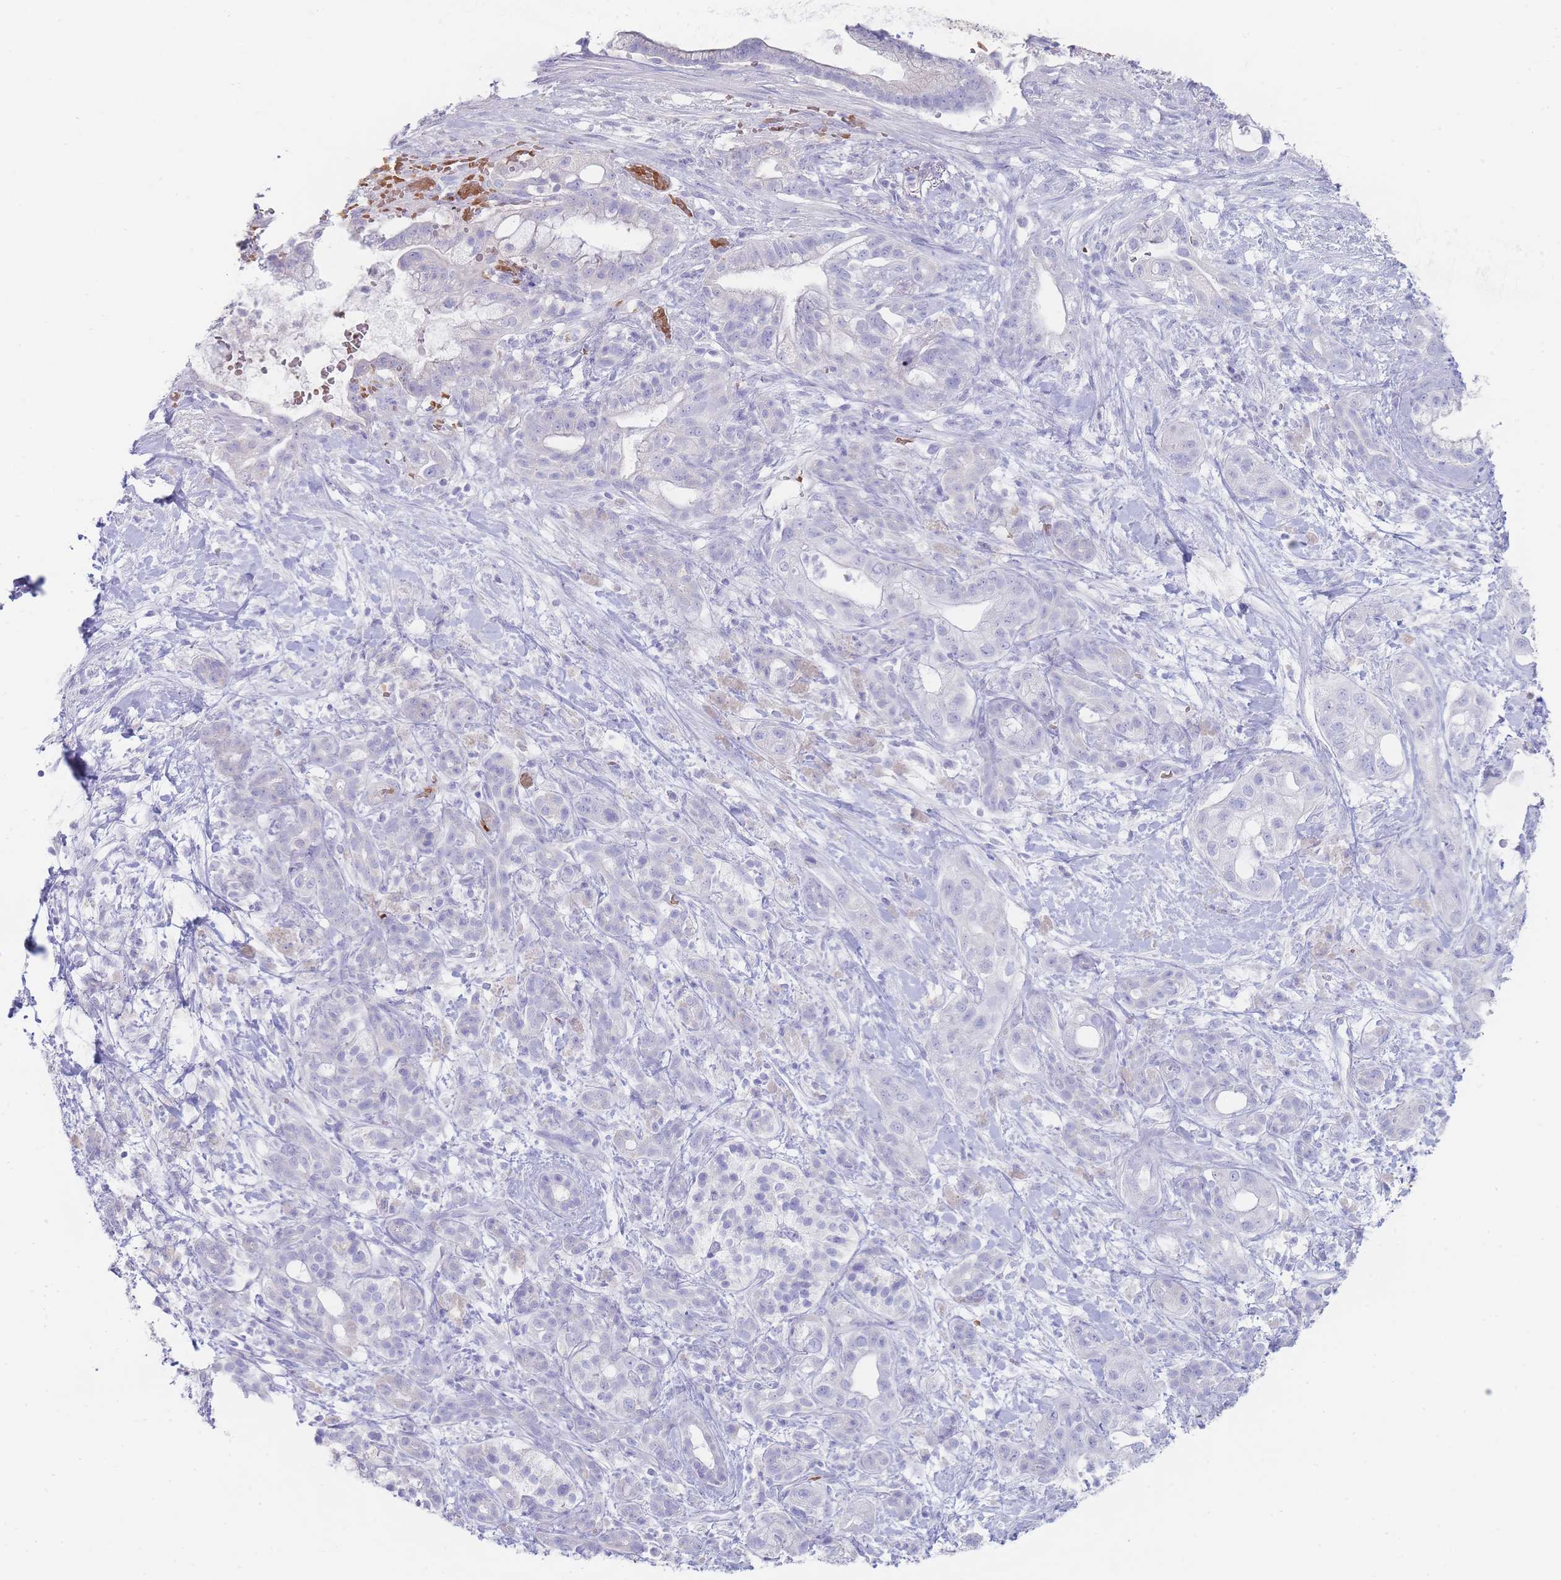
{"staining": {"intensity": "negative", "quantity": "none", "location": "none"}, "tissue": "pancreatic cancer", "cell_type": "Tumor cells", "image_type": "cancer", "snomed": [{"axis": "morphology", "description": "Adenocarcinoma, NOS"}, {"axis": "topography", "description": "Pancreas"}], "caption": "IHC photomicrograph of neoplastic tissue: pancreatic adenocarcinoma stained with DAB shows no significant protein staining in tumor cells.", "gene": "HBG2", "patient": {"sex": "male", "age": 44}}